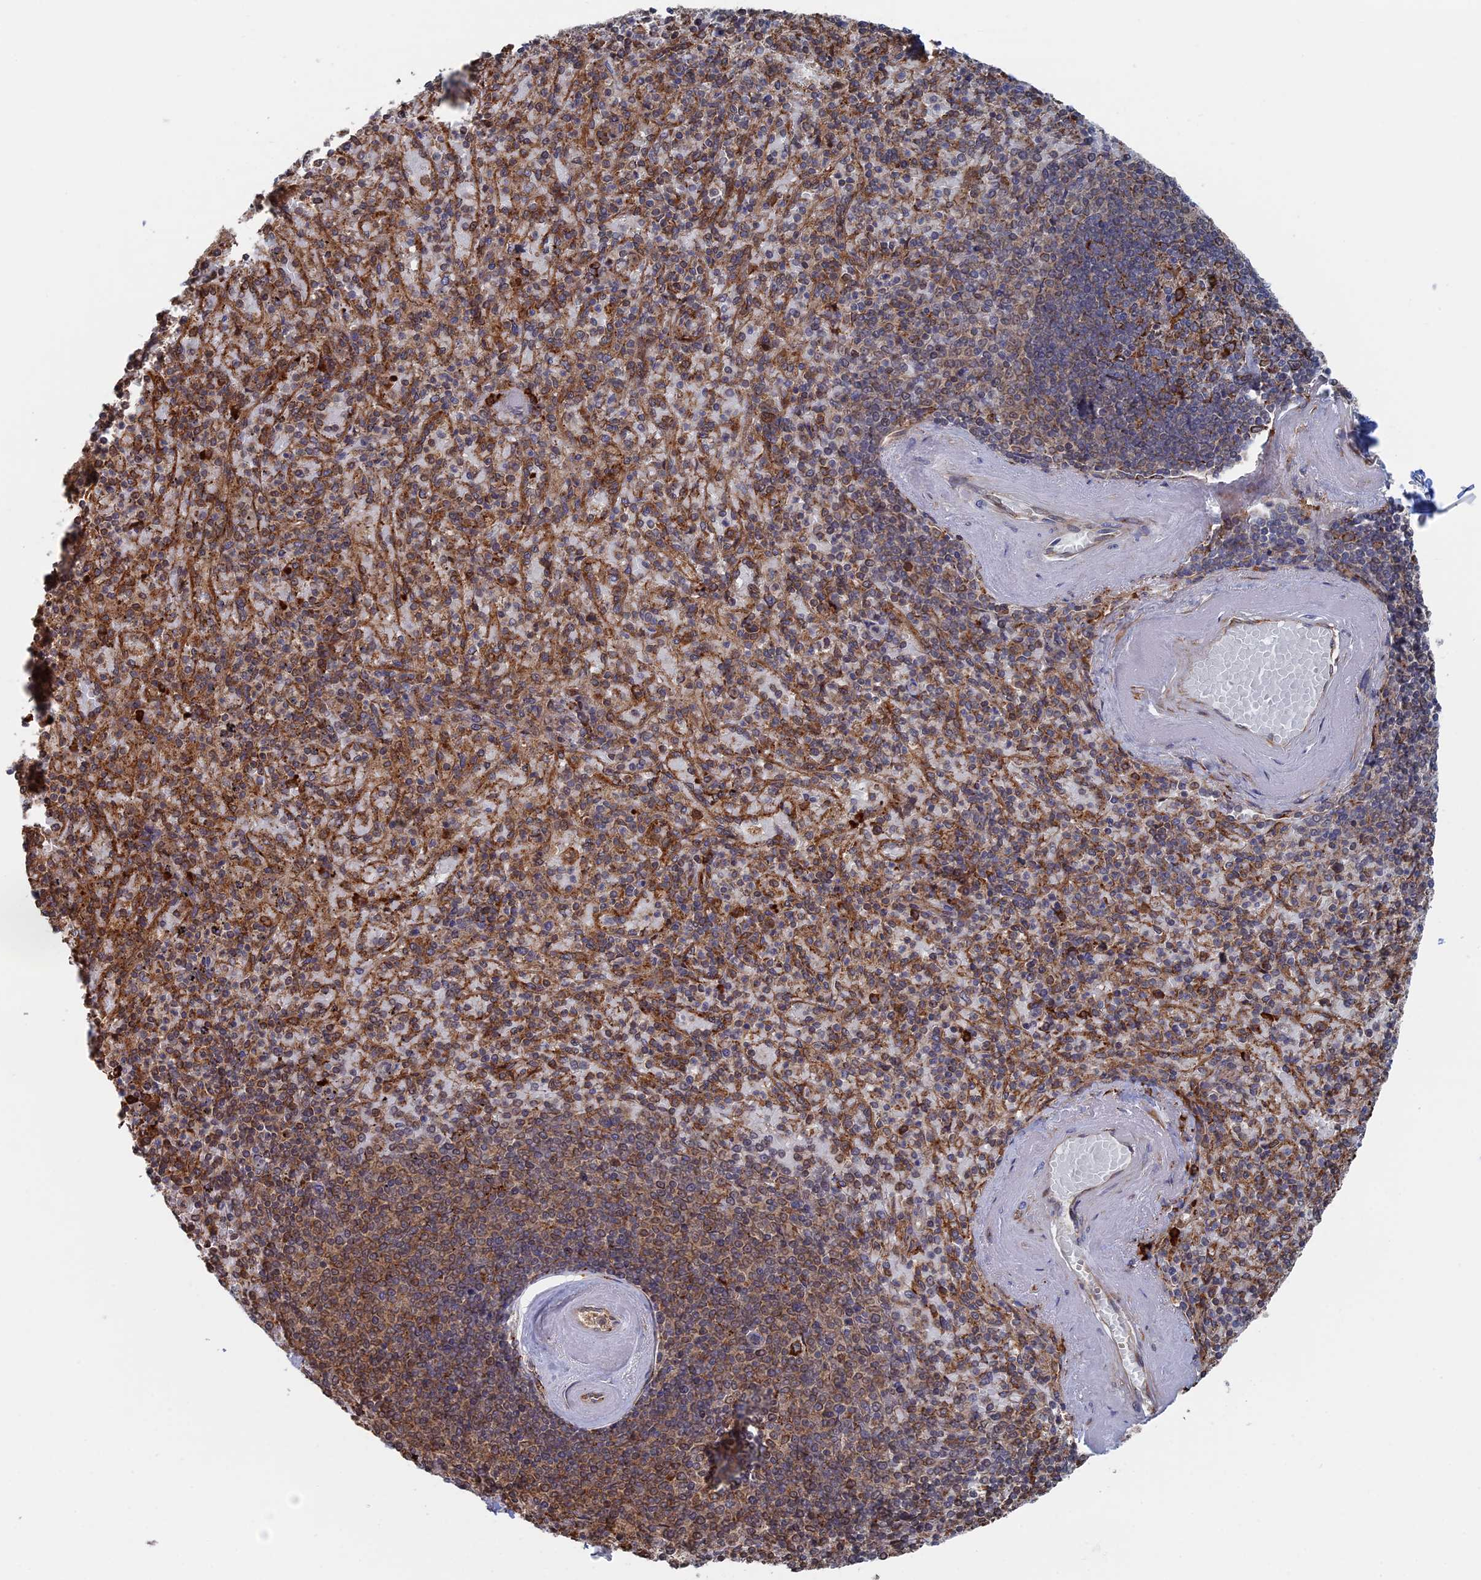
{"staining": {"intensity": "moderate", "quantity": "25%-75%", "location": "cytoplasmic/membranous"}, "tissue": "spleen", "cell_type": "Cells in red pulp", "image_type": "normal", "snomed": [{"axis": "morphology", "description": "Normal tissue, NOS"}, {"axis": "topography", "description": "Spleen"}], "caption": "Spleen stained with immunohistochemistry demonstrates moderate cytoplasmic/membranous staining in approximately 25%-75% of cells in red pulp. (Stains: DAB (3,3'-diaminobenzidine) in brown, nuclei in blue, Microscopy: brightfield microscopy at high magnification).", "gene": "BPIFB6", "patient": {"sex": "male", "age": 82}}